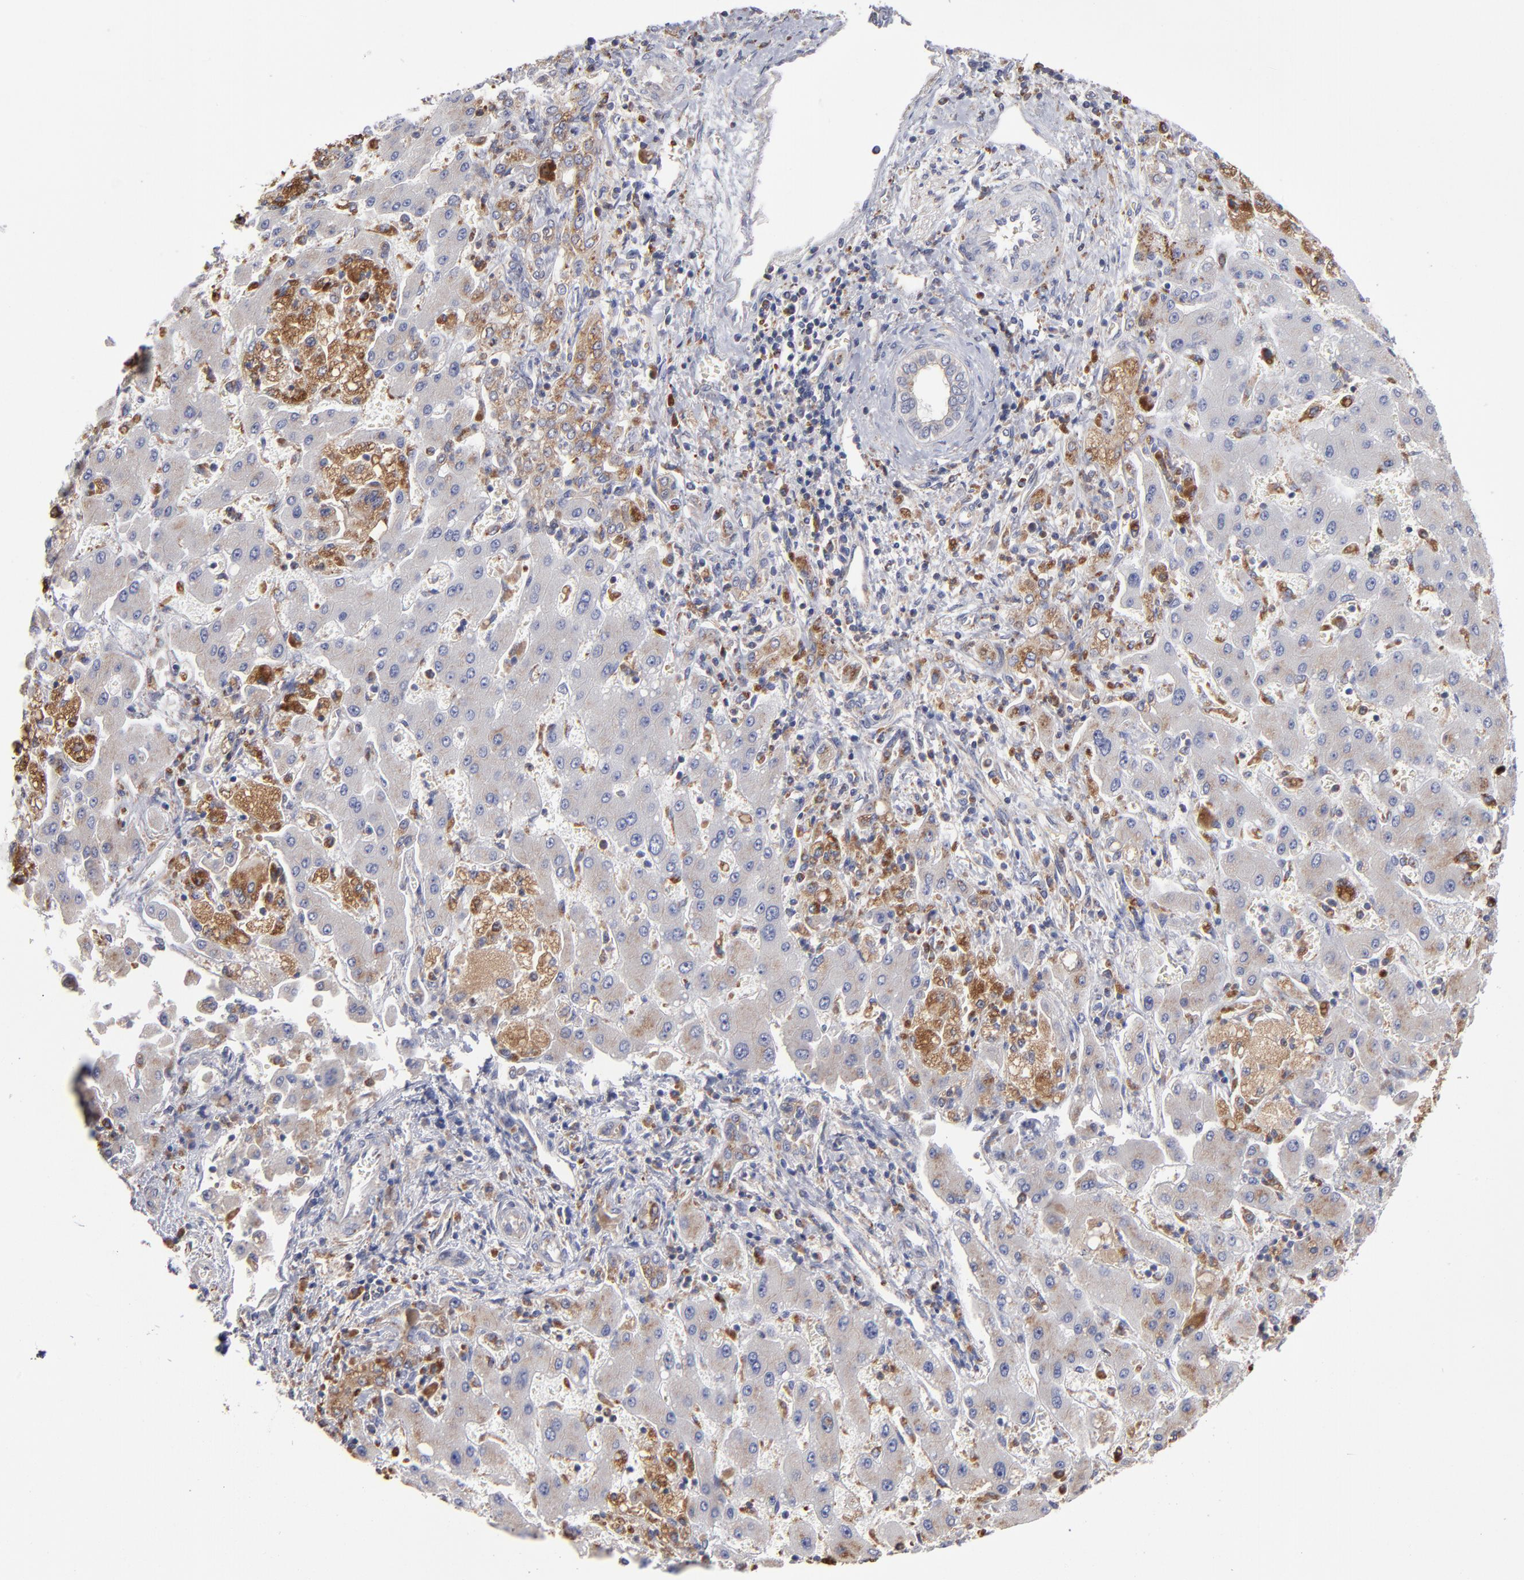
{"staining": {"intensity": "strong", "quantity": "<25%", "location": "cytoplasmic/membranous"}, "tissue": "liver cancer", "cell_type": "Tumor cells", "image_type": "cancer", "snomed": [{"axis": "morphology", "description": "Cholangiocarcinoma"}, {"axis": "topography", "description": "Liver"}], "caption": "Protein expression analysis of human liver cholangiocarcinoma reveals strong cytoplasmic/membranous staining in about <25% of tumor cells.", "gene": "RRAGB", "patient": {"sex": "male", "age": 50}}